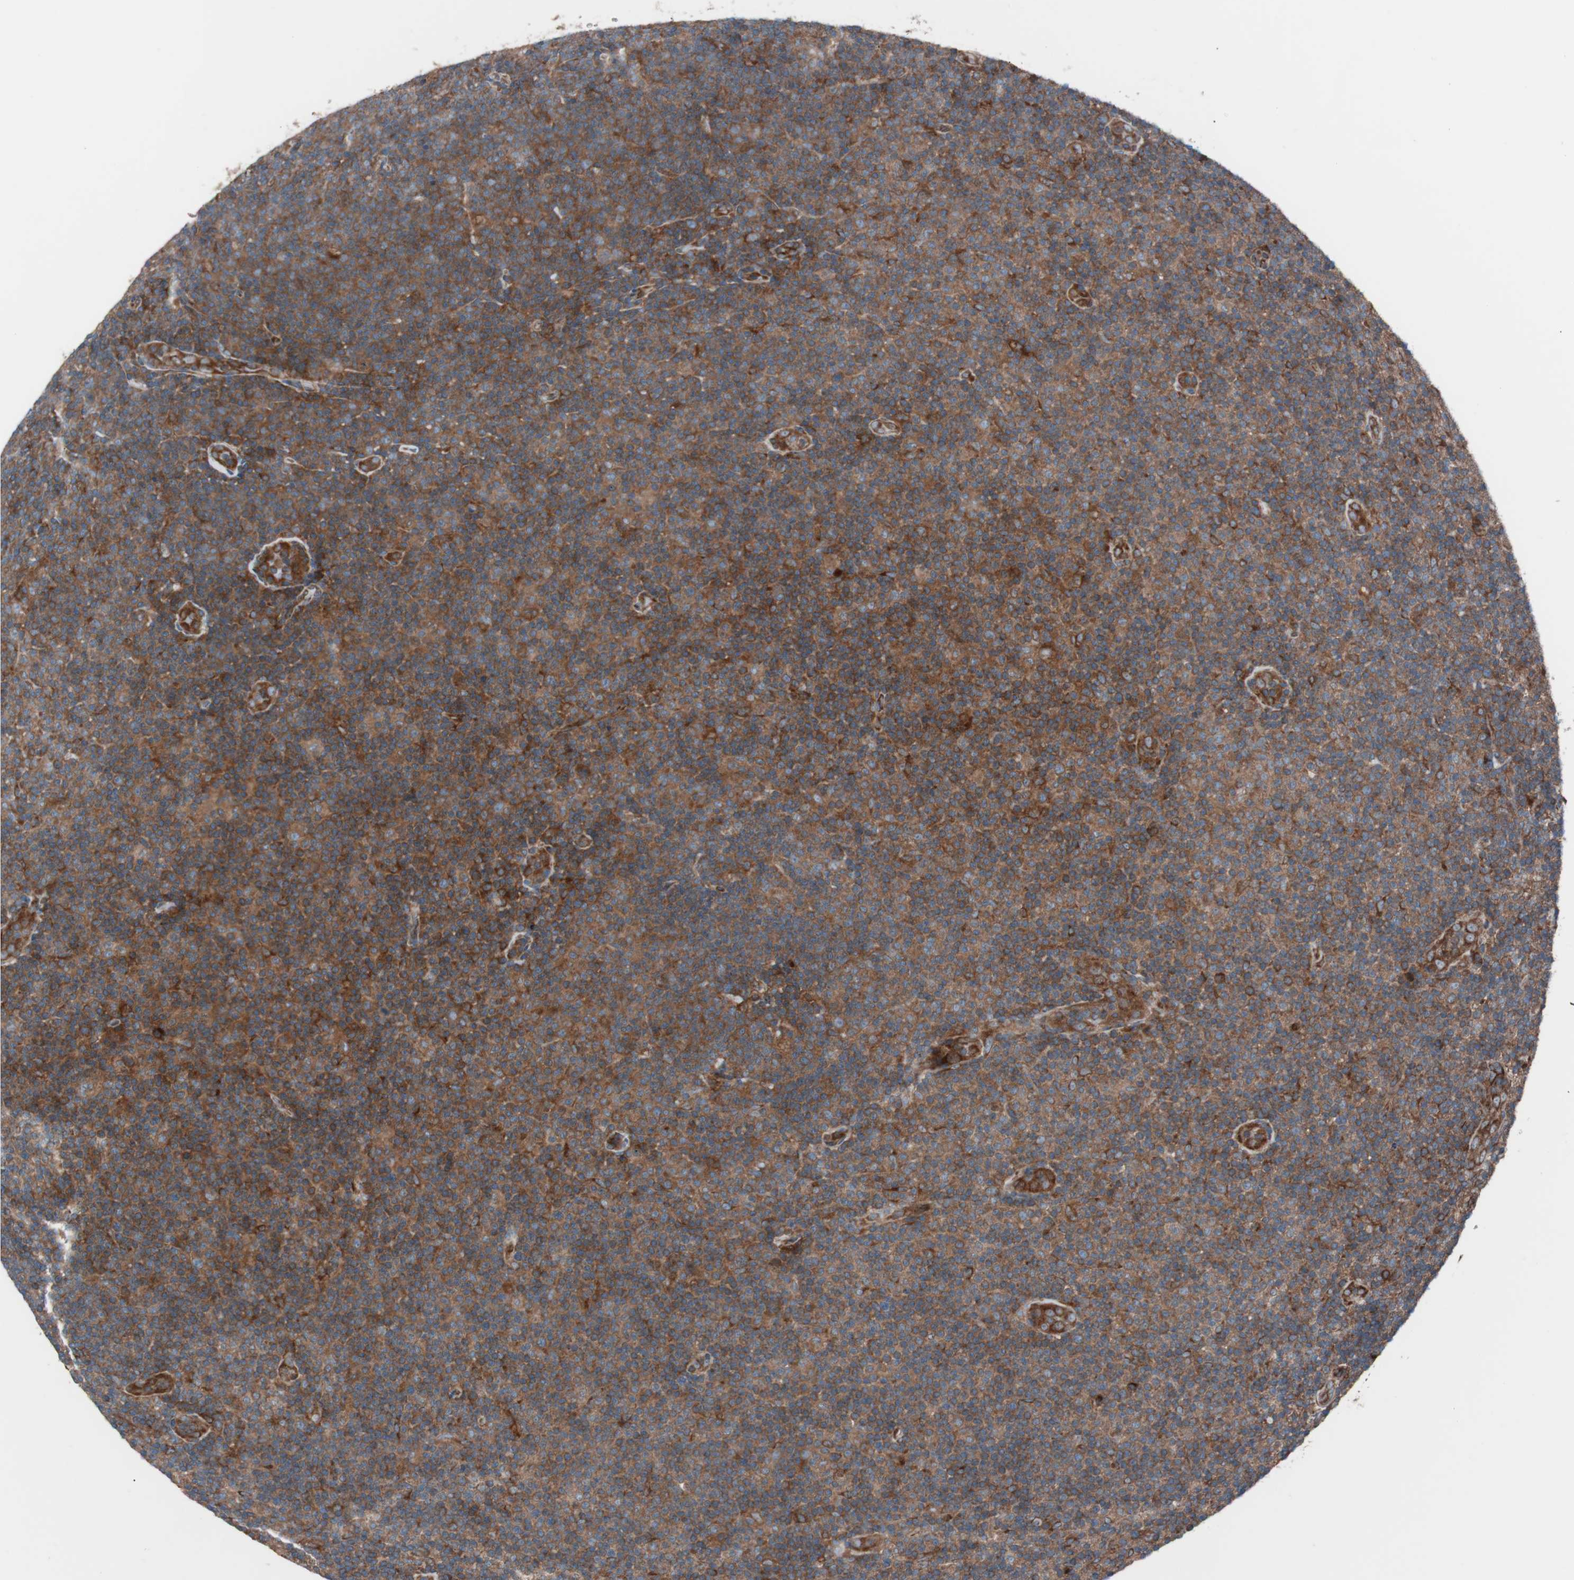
{"staining": {"intensity": "moderate", "quantity": ">75%", "location": "cytoplasmic/membranous"}, "tissue": "lymphoma", "cell_type": "Tumor cells", "image_type": "cancer", "snomed": [{"axis": "morphology", "description": "Malignant lymphoma, non-Hodgkin's type, Low grade"}, {"axis": "topography", "description": "Lymph node"}], "caption": "This is an image of immunohistochemistry staining of lymphoma, which shows moderate staining in the cytoplasmic/membranous of tumor cells.", "gene": "SEC31A", "patient": {"sex": "male", "age": 83}}